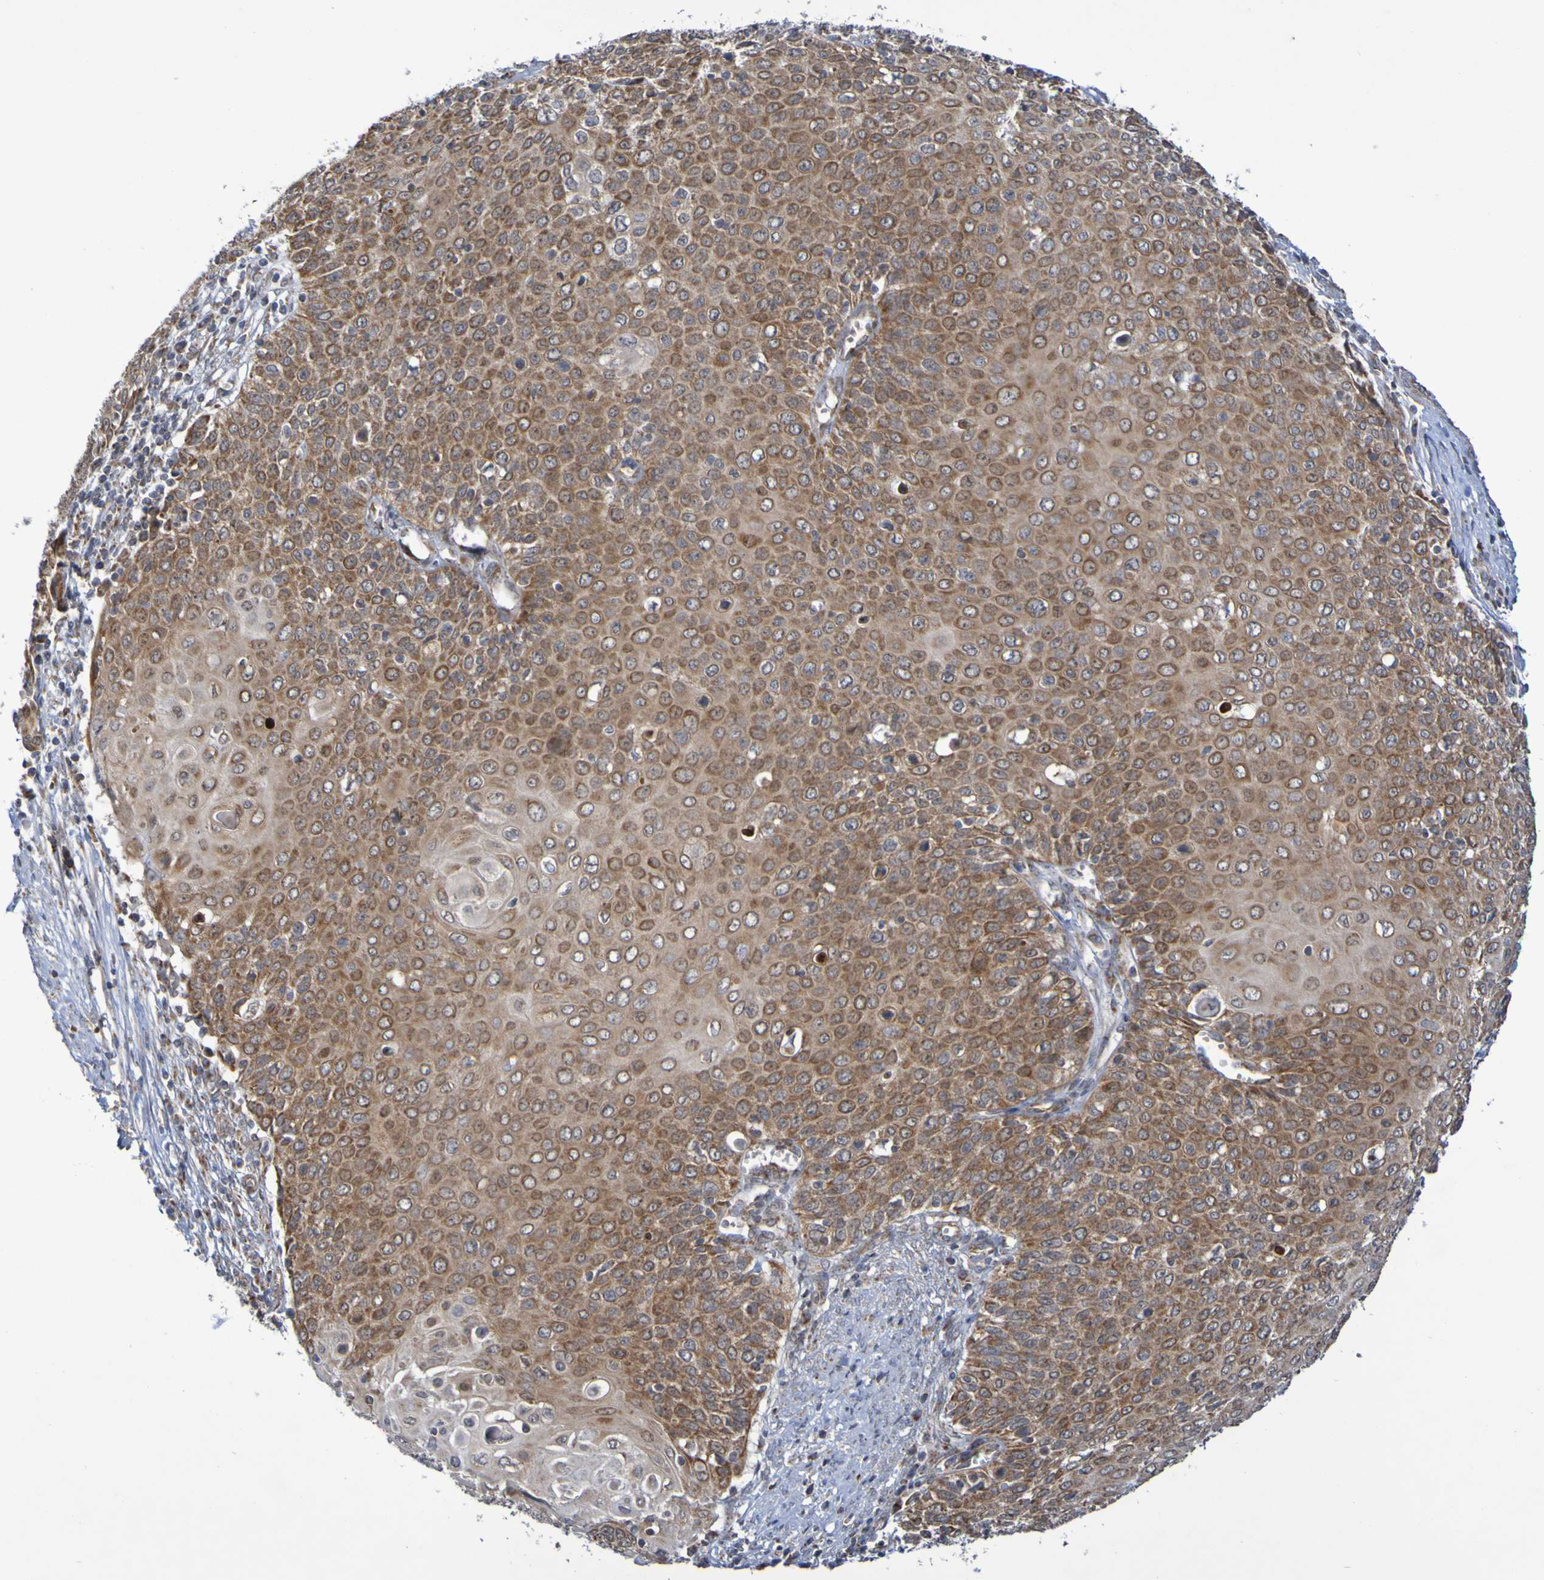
{"staining": {"intensity": "moderate", "quantity": ">75%", "location": "cytoplasmic/membranous"}, "tissue": "cervical cancer", "cell_type": "Tumor cells", "image_type": "cancer", "snomed": [{"axis": "morphology", "description": "Squamous cell carcinoma, NOS"}, {"axis": "topography", "description": "Cervix"}], "caption": "Cervical cancer (squamous cell carcinoma) tissue reveals moderate cytoplasmic/membranous staining in approximately >75% of tumor cells (IHC, brightfield microscopy, high magnification).", "gene": "DVL1", "patient": {"sex": "female", "age": 39}}